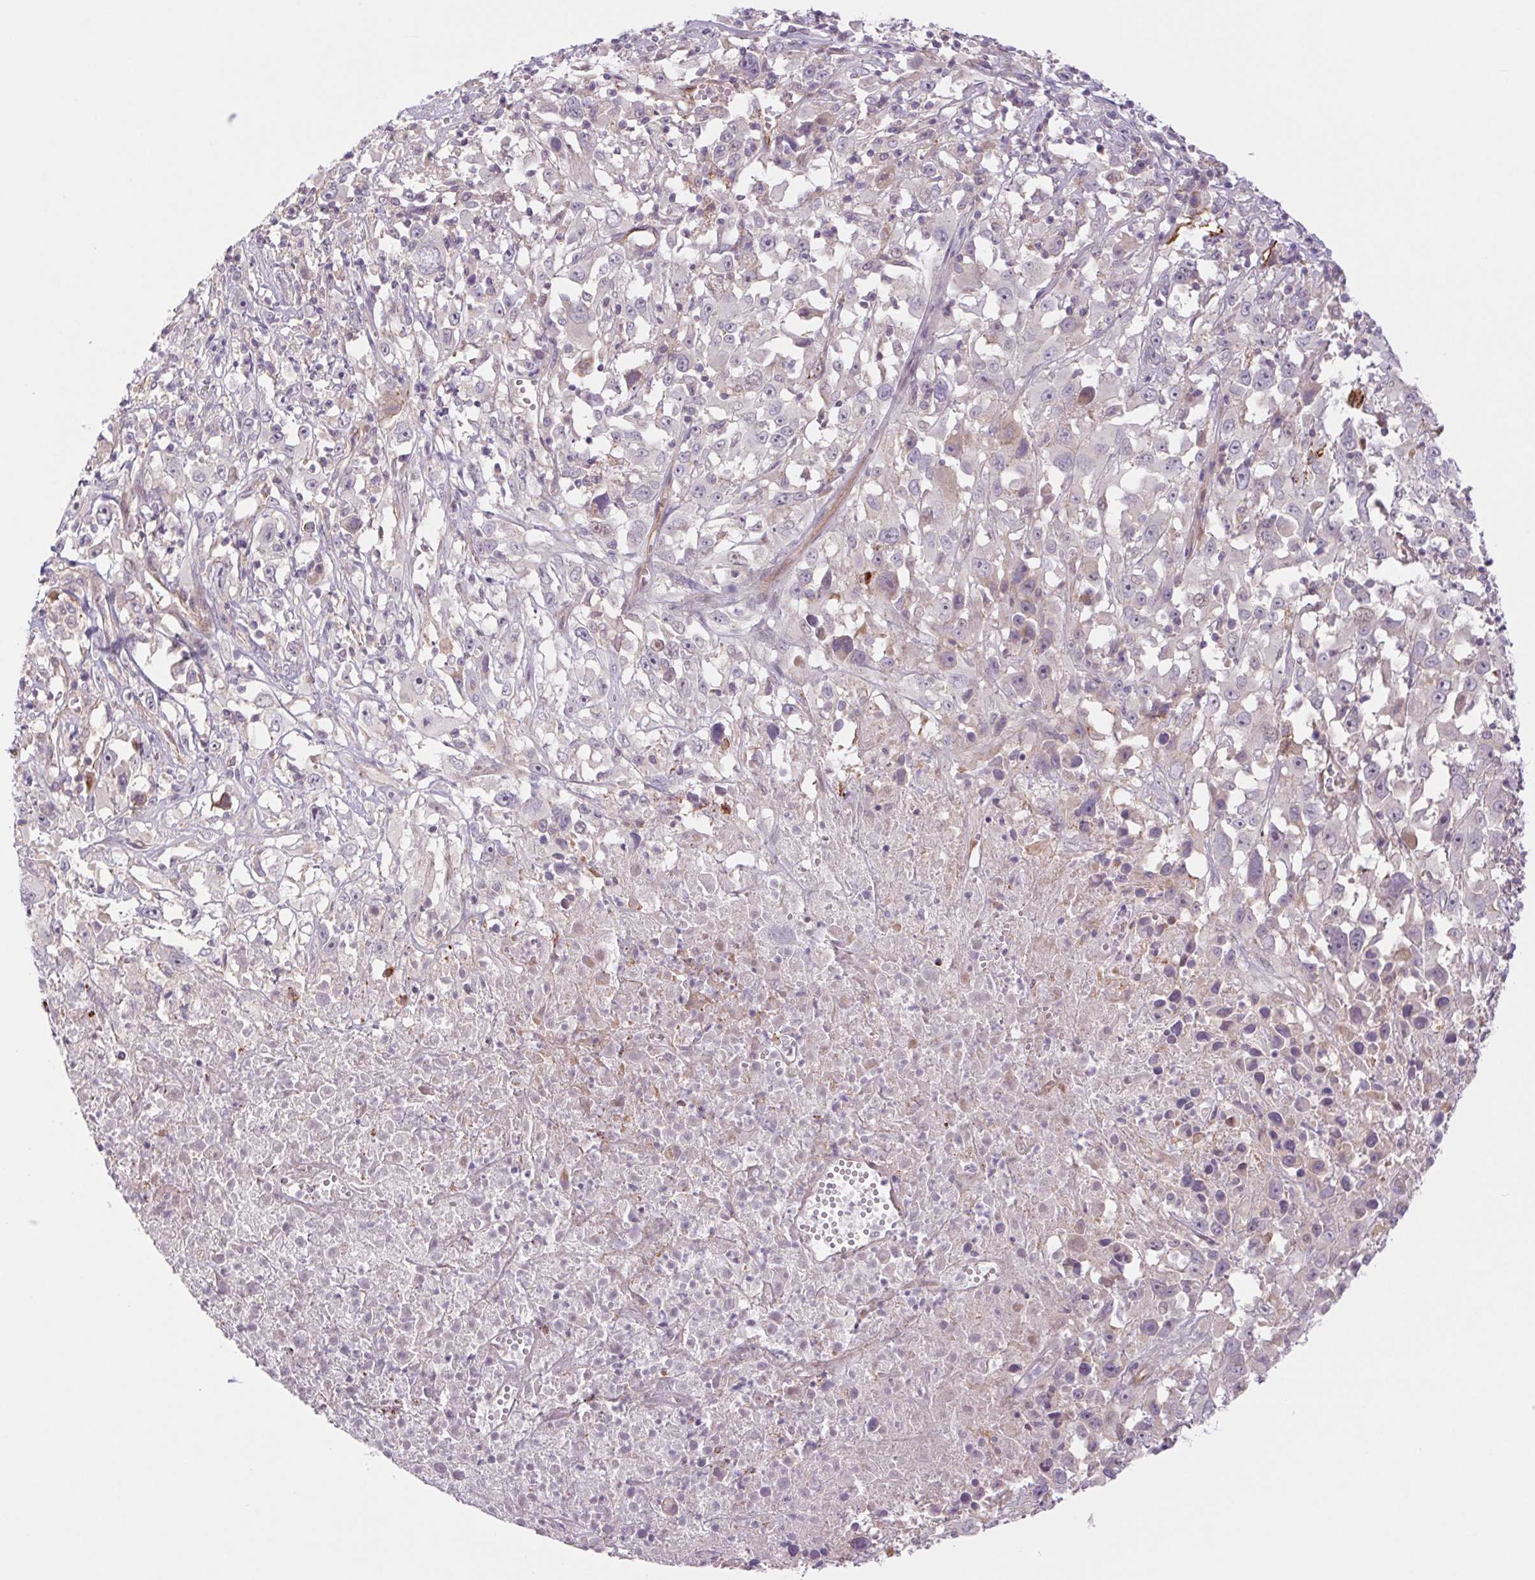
{"staining": {"intensity": "negative", "quantity": "none", "location": "none"}, "tissue": "melanoma", "cell_type": "Tumor cells", "image_type": "cancer", "snomed": [{"axis": "morphology", "description": "Malignant melanoma, Metastatic site"}, {"axis": "topography", "description": "Soft tissue"}], "caption": "DAB immunohistochemical staining of human melanoma reveals no significant positivity in tumor cells.", "gene": "MS4A13", "patient": {"sex": "male", "age": 50}}